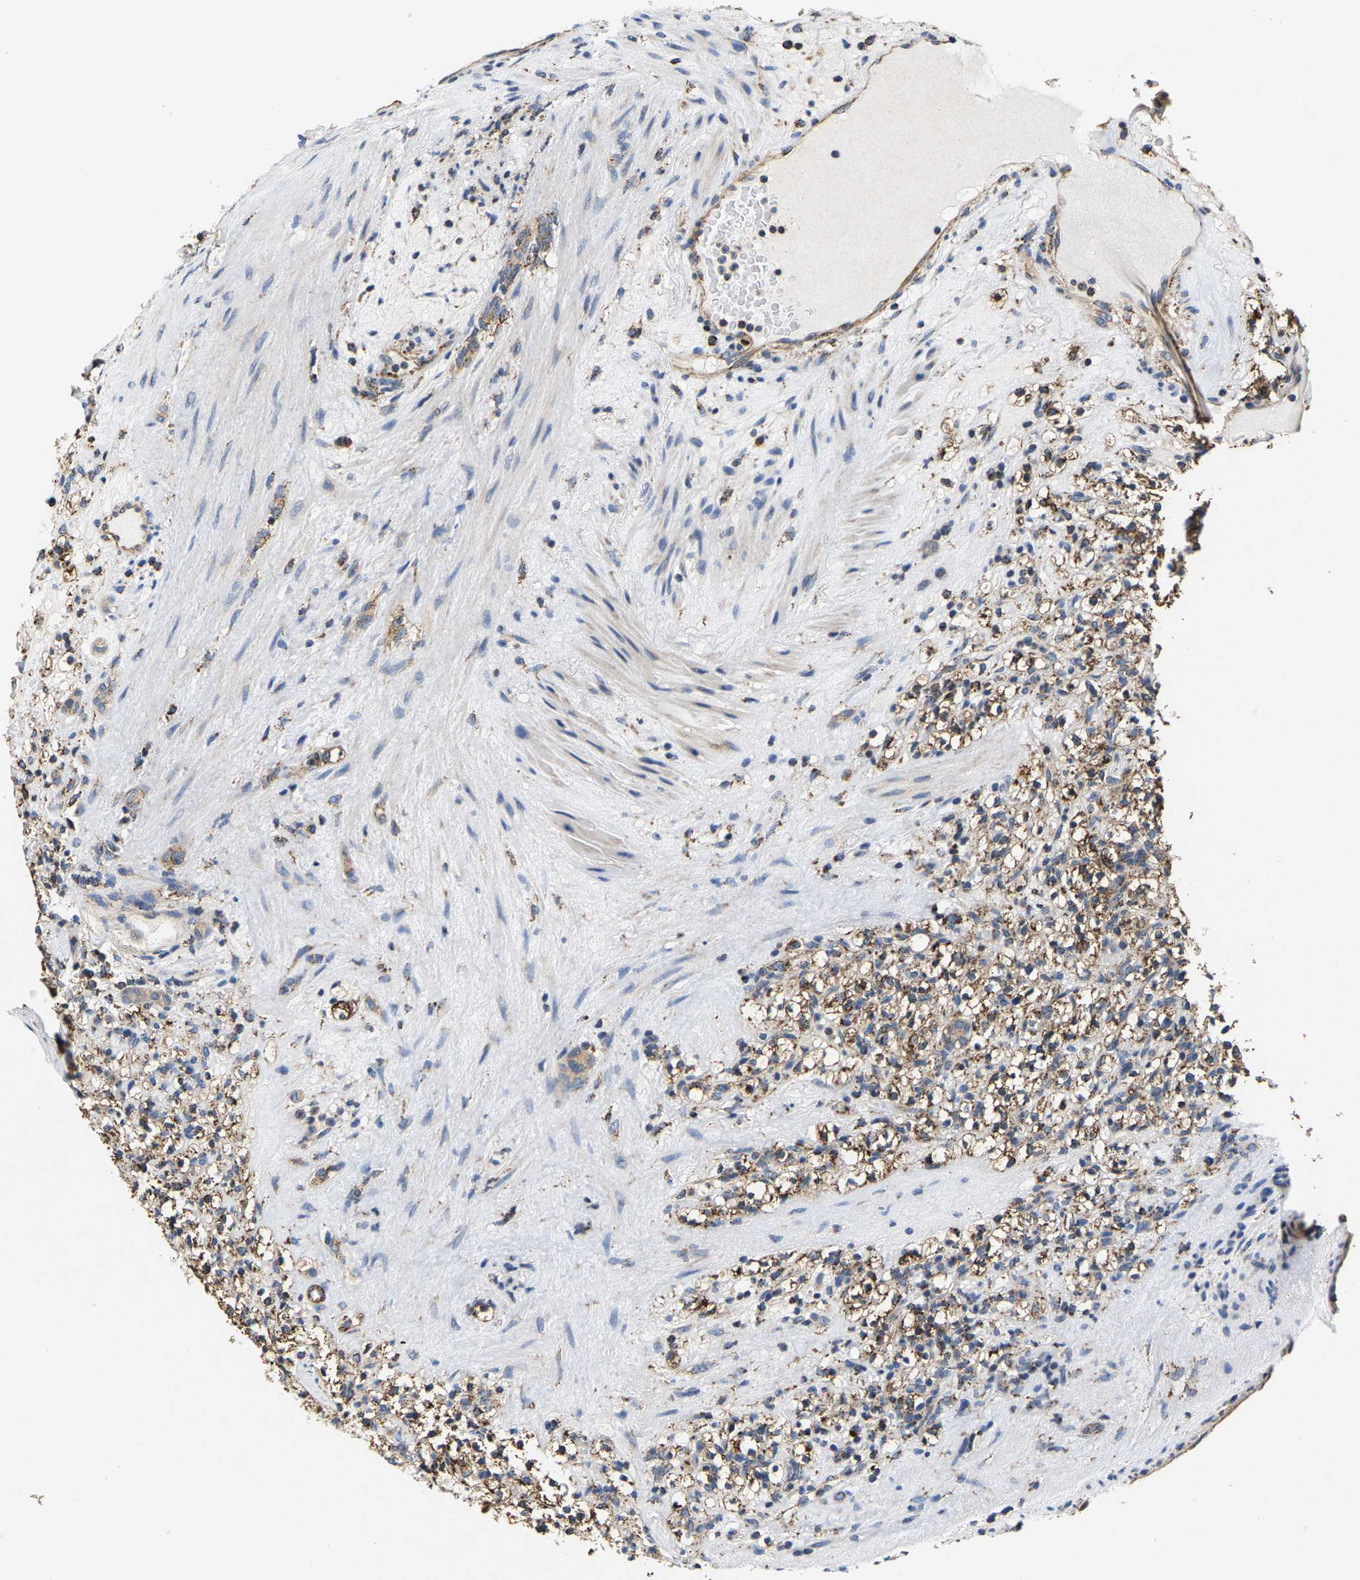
{"staining": {"intensity": "moderate", "quantity": ">75%", "location": "cytoplasmic/membranous"}, "tissue": "renal cancer", "cell_type": "Tumor cells", "image_type": "cancer", "snomed": [{"axis": "morphology", "description": "Normal tissue, NOS"}, {"axis": "morphology", "description": "Adenocarcinoma, NOS"}, {"axis": "topography", "description": "Kidney"}], "caption": "This image displays renal cancer (adenocarcinoma) stained with IHC to label a protein in brown. The cytoplasmic/membranous of tumor cells show moderate positivity for the protein. Nuclei are counter-stained blue.", "gene": "SHMT2", "patient": {"sex": "female", "age": 72}}